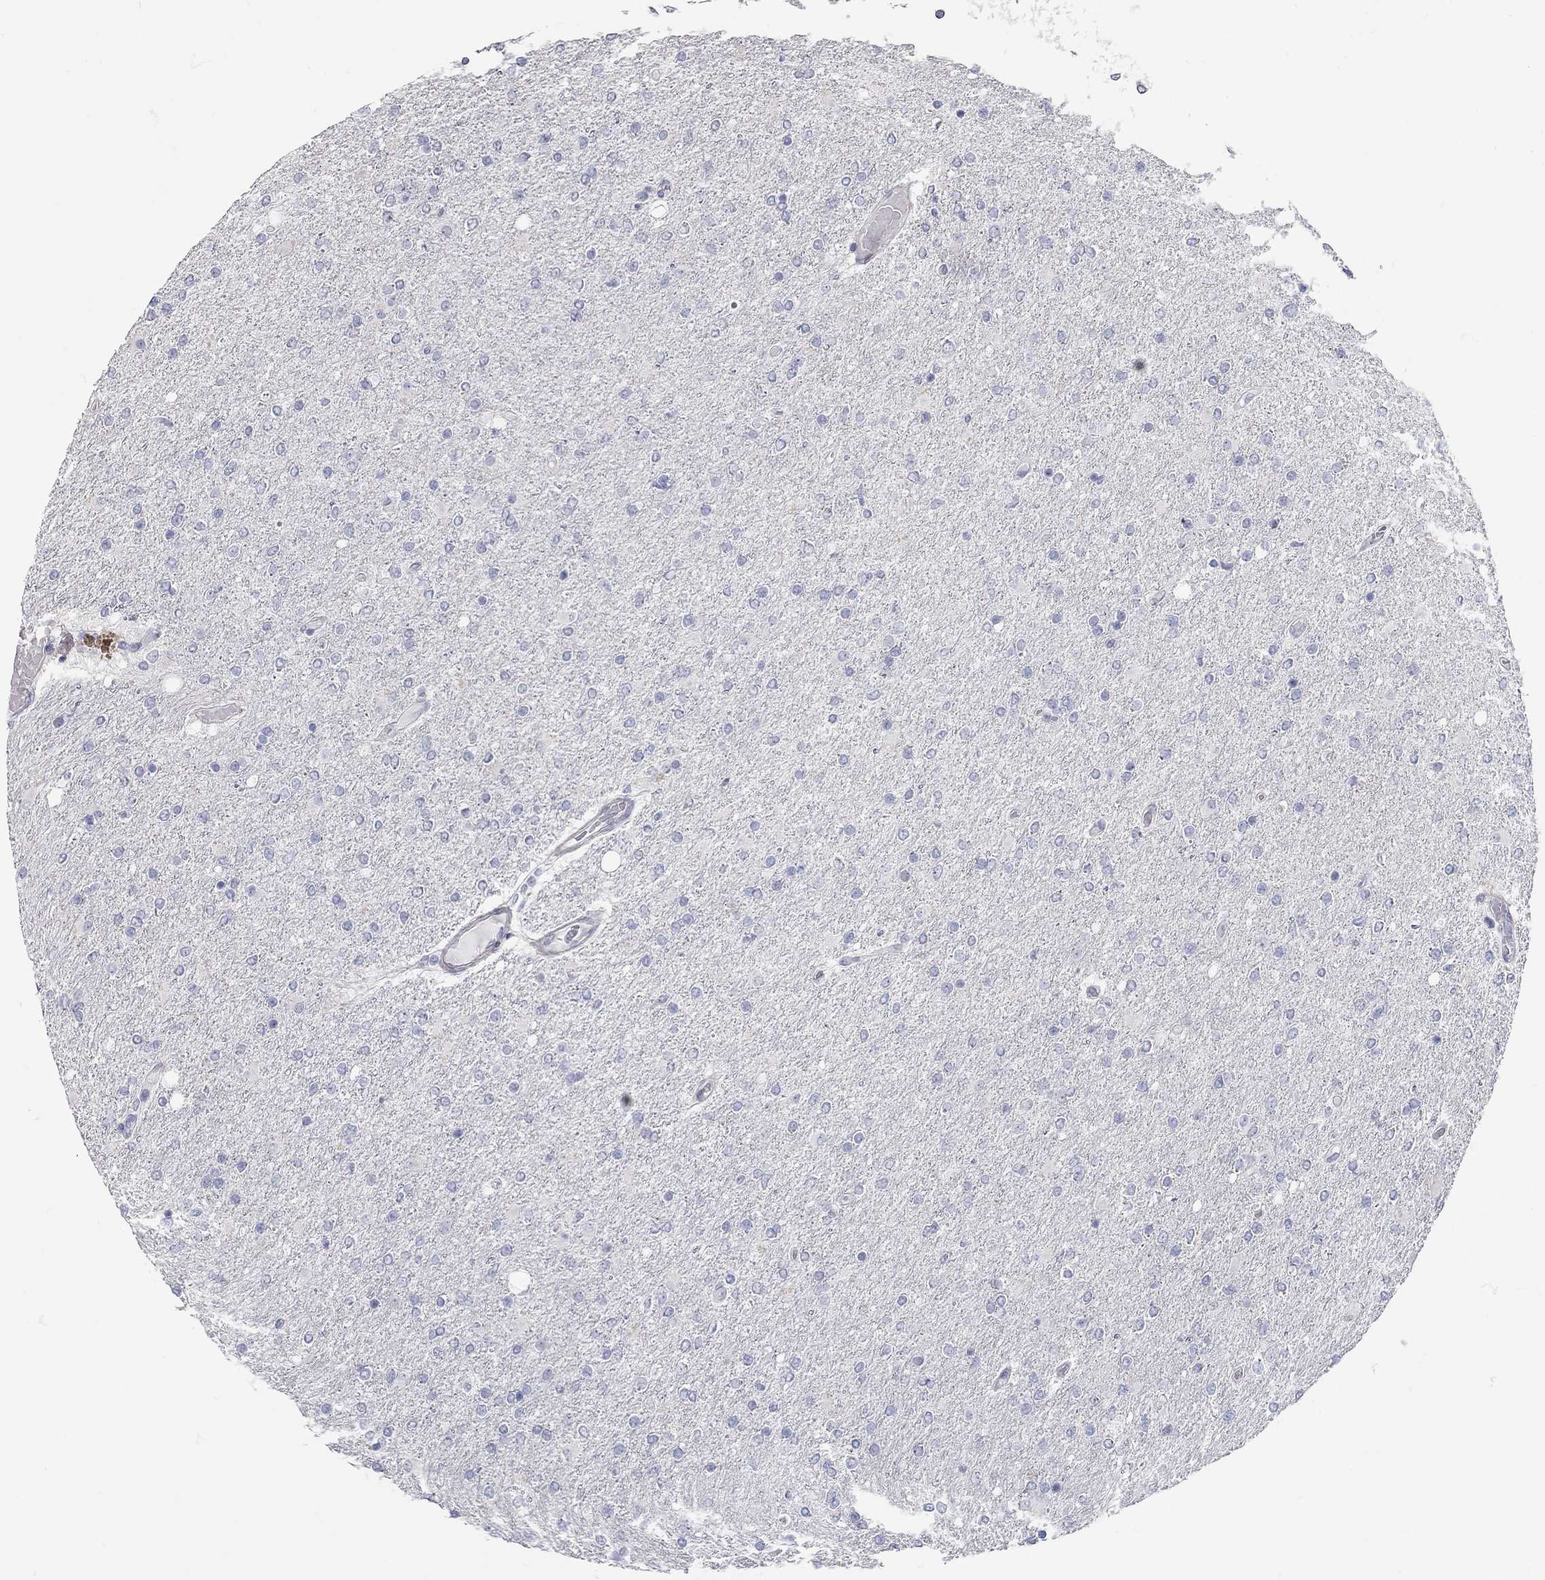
{"staining": {"intensity": "negative", "quantity": "none", "location": "none"}, "tissue": "glioma", "cell_type": "Tumor cells", "image_type": "cancer", "snomed": [{"axis": "morphology", "description": "Glioma, malignant, High grade"}, {"axis": "topography", "description": "Cerebral cortex"}], "caption": "Immunohistochemical staining of human malignant glioma (high-grade) exhibits no significant staining in tumor cells.", "gene": "XAGE2", "patient": {"sex": "male", "age": 70}}